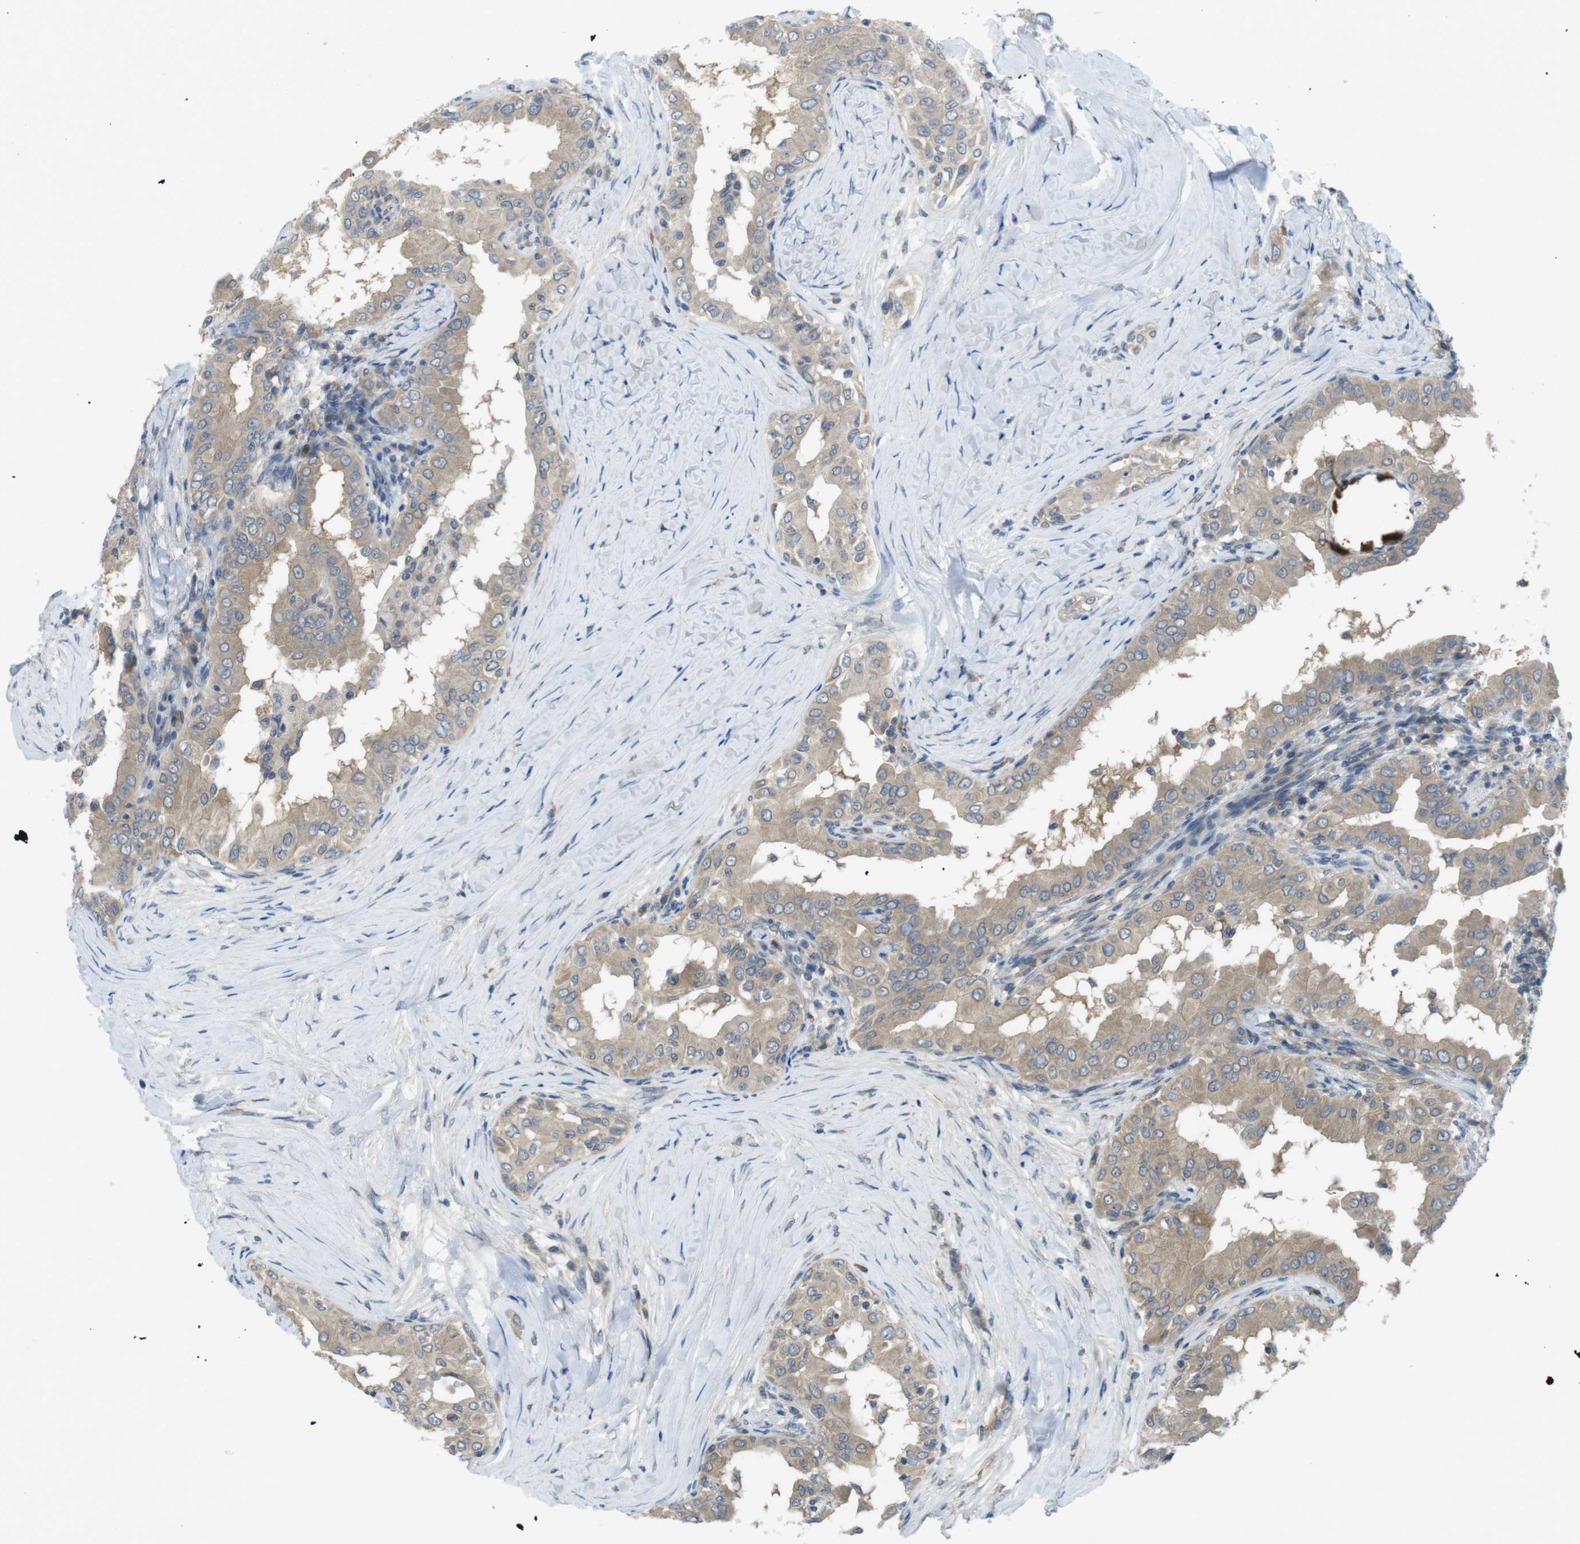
{"staining": {"intensity": "weak", "quantity": ">75%", "location": "cytoplasmic/membranous"}, "tissue": "thyroid cancer", "cell_type": "Tumor cells", "image_type": "cancer", "snomed": [{"axis": "morphology", "description": "Papillary adenocarcinoma, NOS"}, {"axis": "topography", "description": "Thyroid gland"}], "caption": "Thyroid papillary adenocarcinoma stained with DAB (3,3'-diaminobenzidine) IHC shows low levels of weak cytoplasmic/membranous positivity in approximately >75% of tumor cells.", "gene": "SUGT1", "patient": {"sex": "male", "age": 33}}